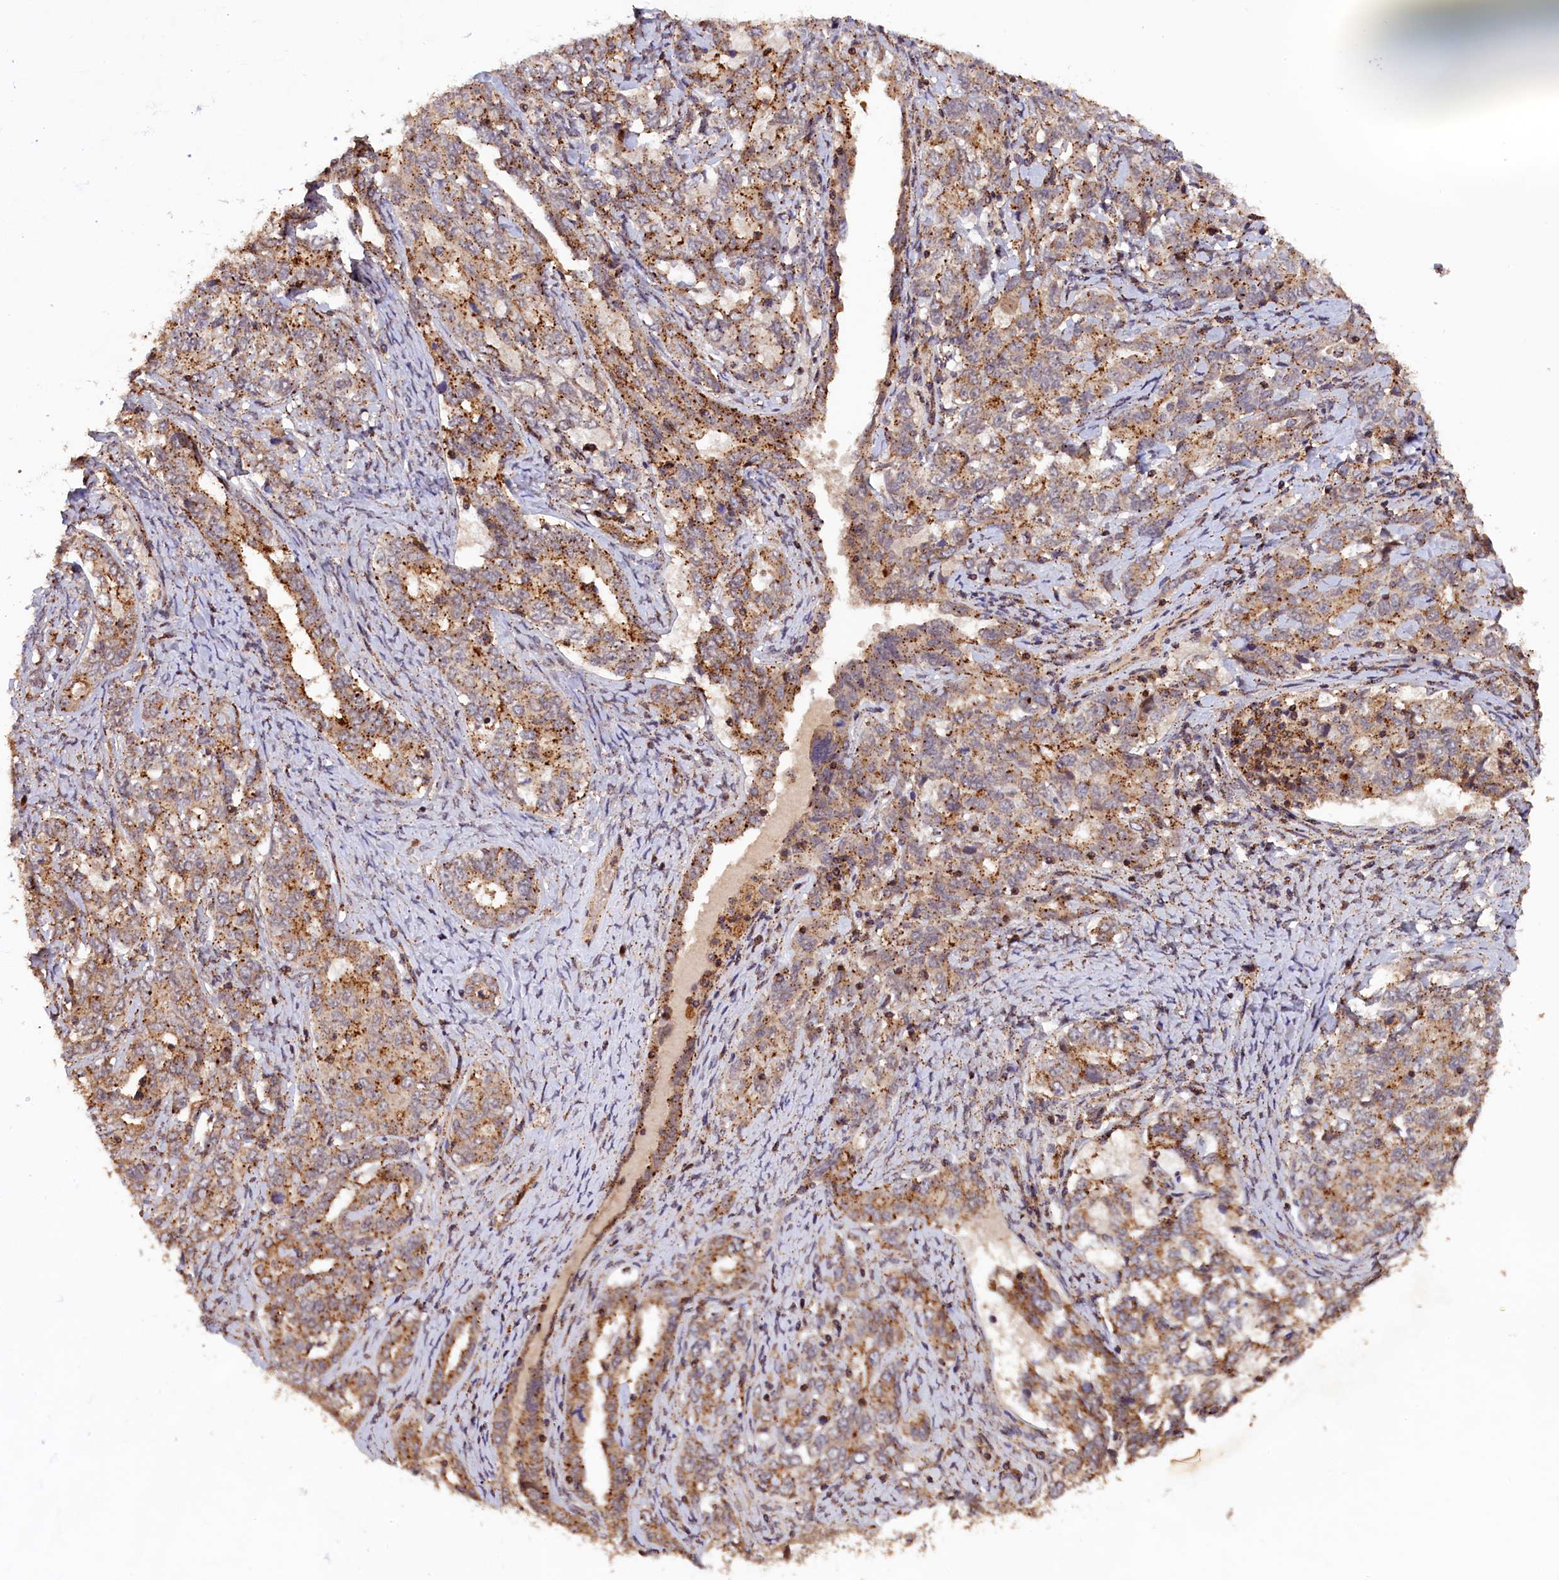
{"staining": {"intensity": "strong", "quantity": ">75%", "location": "cytoplasmic/membranous"}, "tissue": "ovarian cancer", "cell_type": "Tumor cells", "image_type": "cancer", "snomed": [{"axis": "morphology", "description": "Carcinoma, endometroid"}, {"axis": "topography", "description": "Ovary"}], "caption": "Endometroid carcinoma (ovarian) stained for a protein demonstrates strong cytoplasmic/membranous positivity in tumor cells.", "gene": "IST1", "patient": {"sex": "female", "age": 62}}